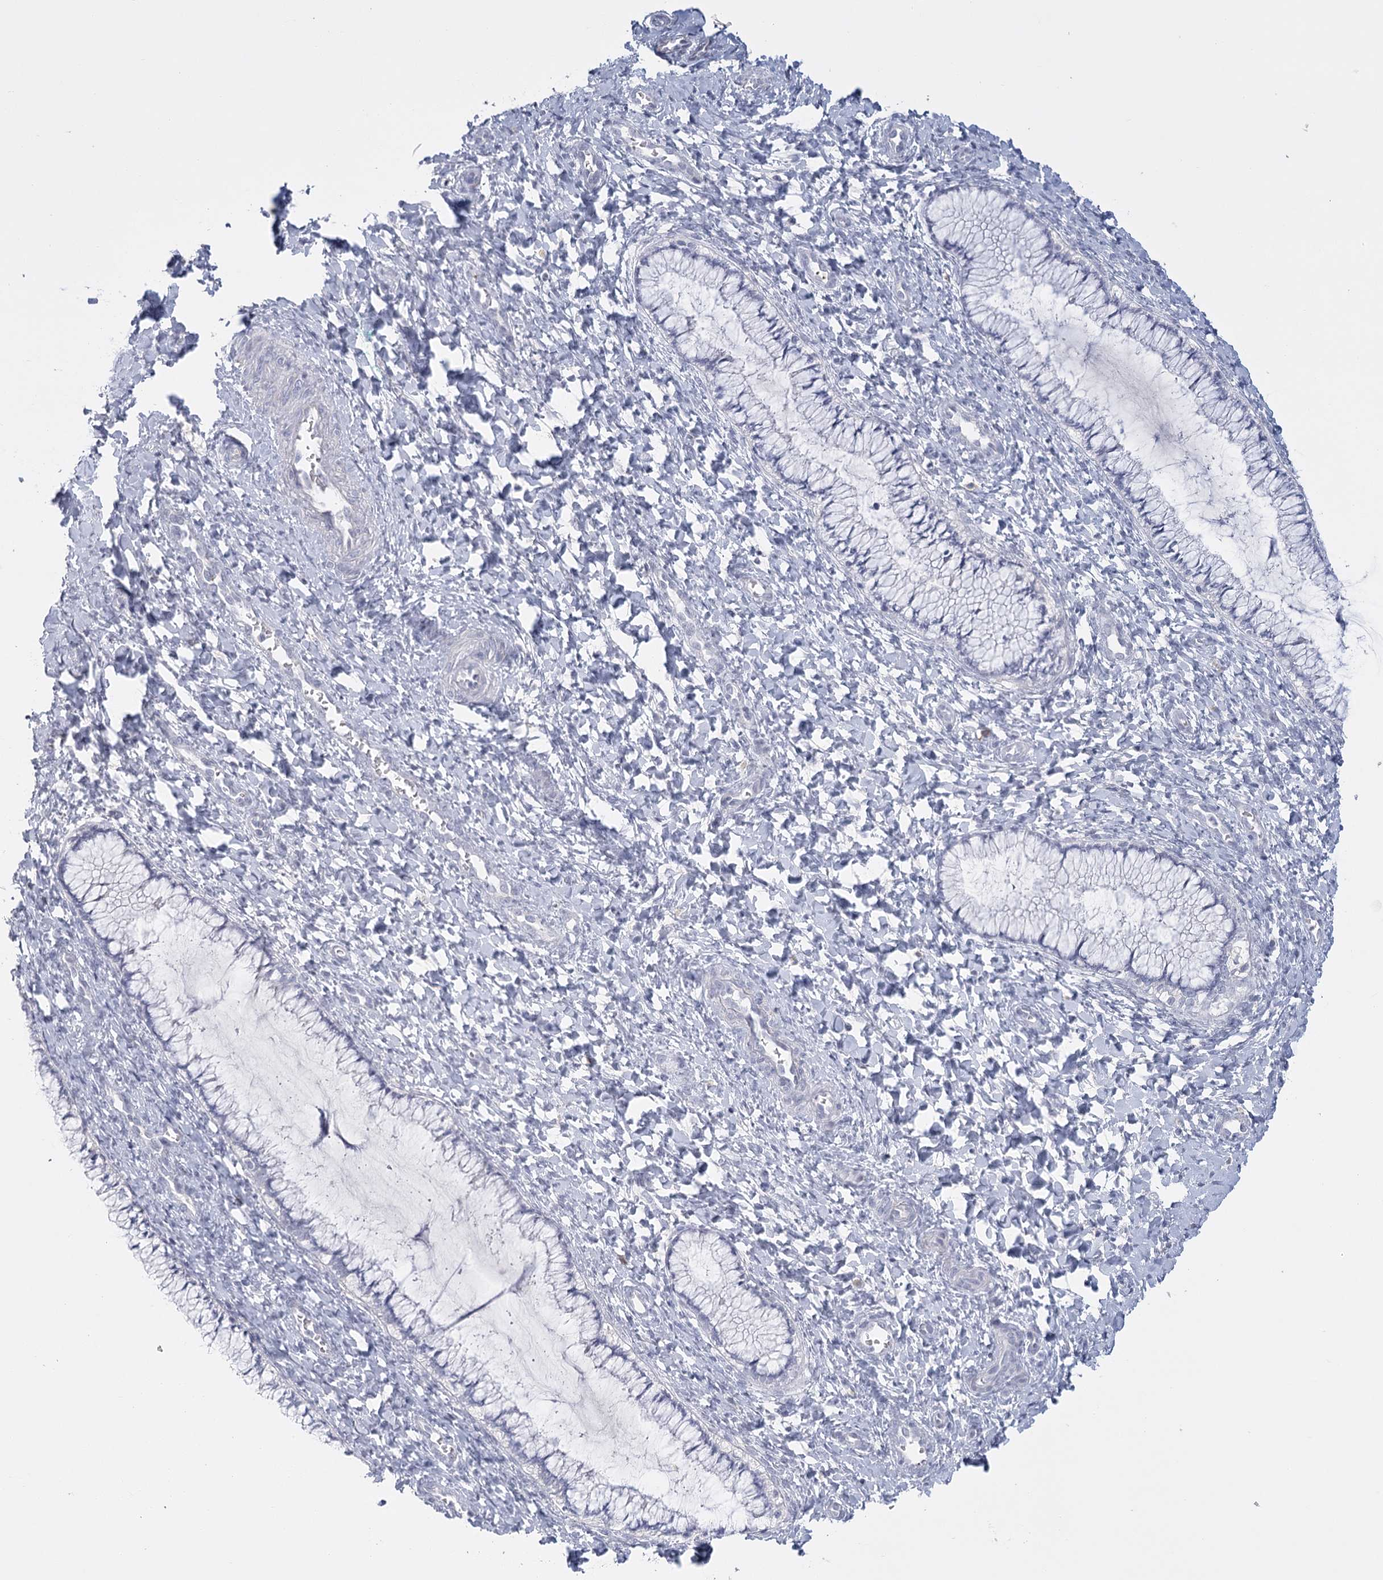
{"staining": {"intensity": "negative", "quantity": "none", "location": "none"}, "tissue": "cervix", "cell_type": "Glandular cells", "image_type": "normal", "snomed": [{"axis": "morphology", "description": "Normal tissue, NOS"}, {"axis": "morphology", "description": "Adenocarcinoma, NOS"}, {"axis": "topography", "description": "Cervix"}], "caption": "This is an IHC image of normal cervix. There is no positivity in glandular cells.", "gene": "FAM76B", "patient": {"sex": "female", "age": 29}}